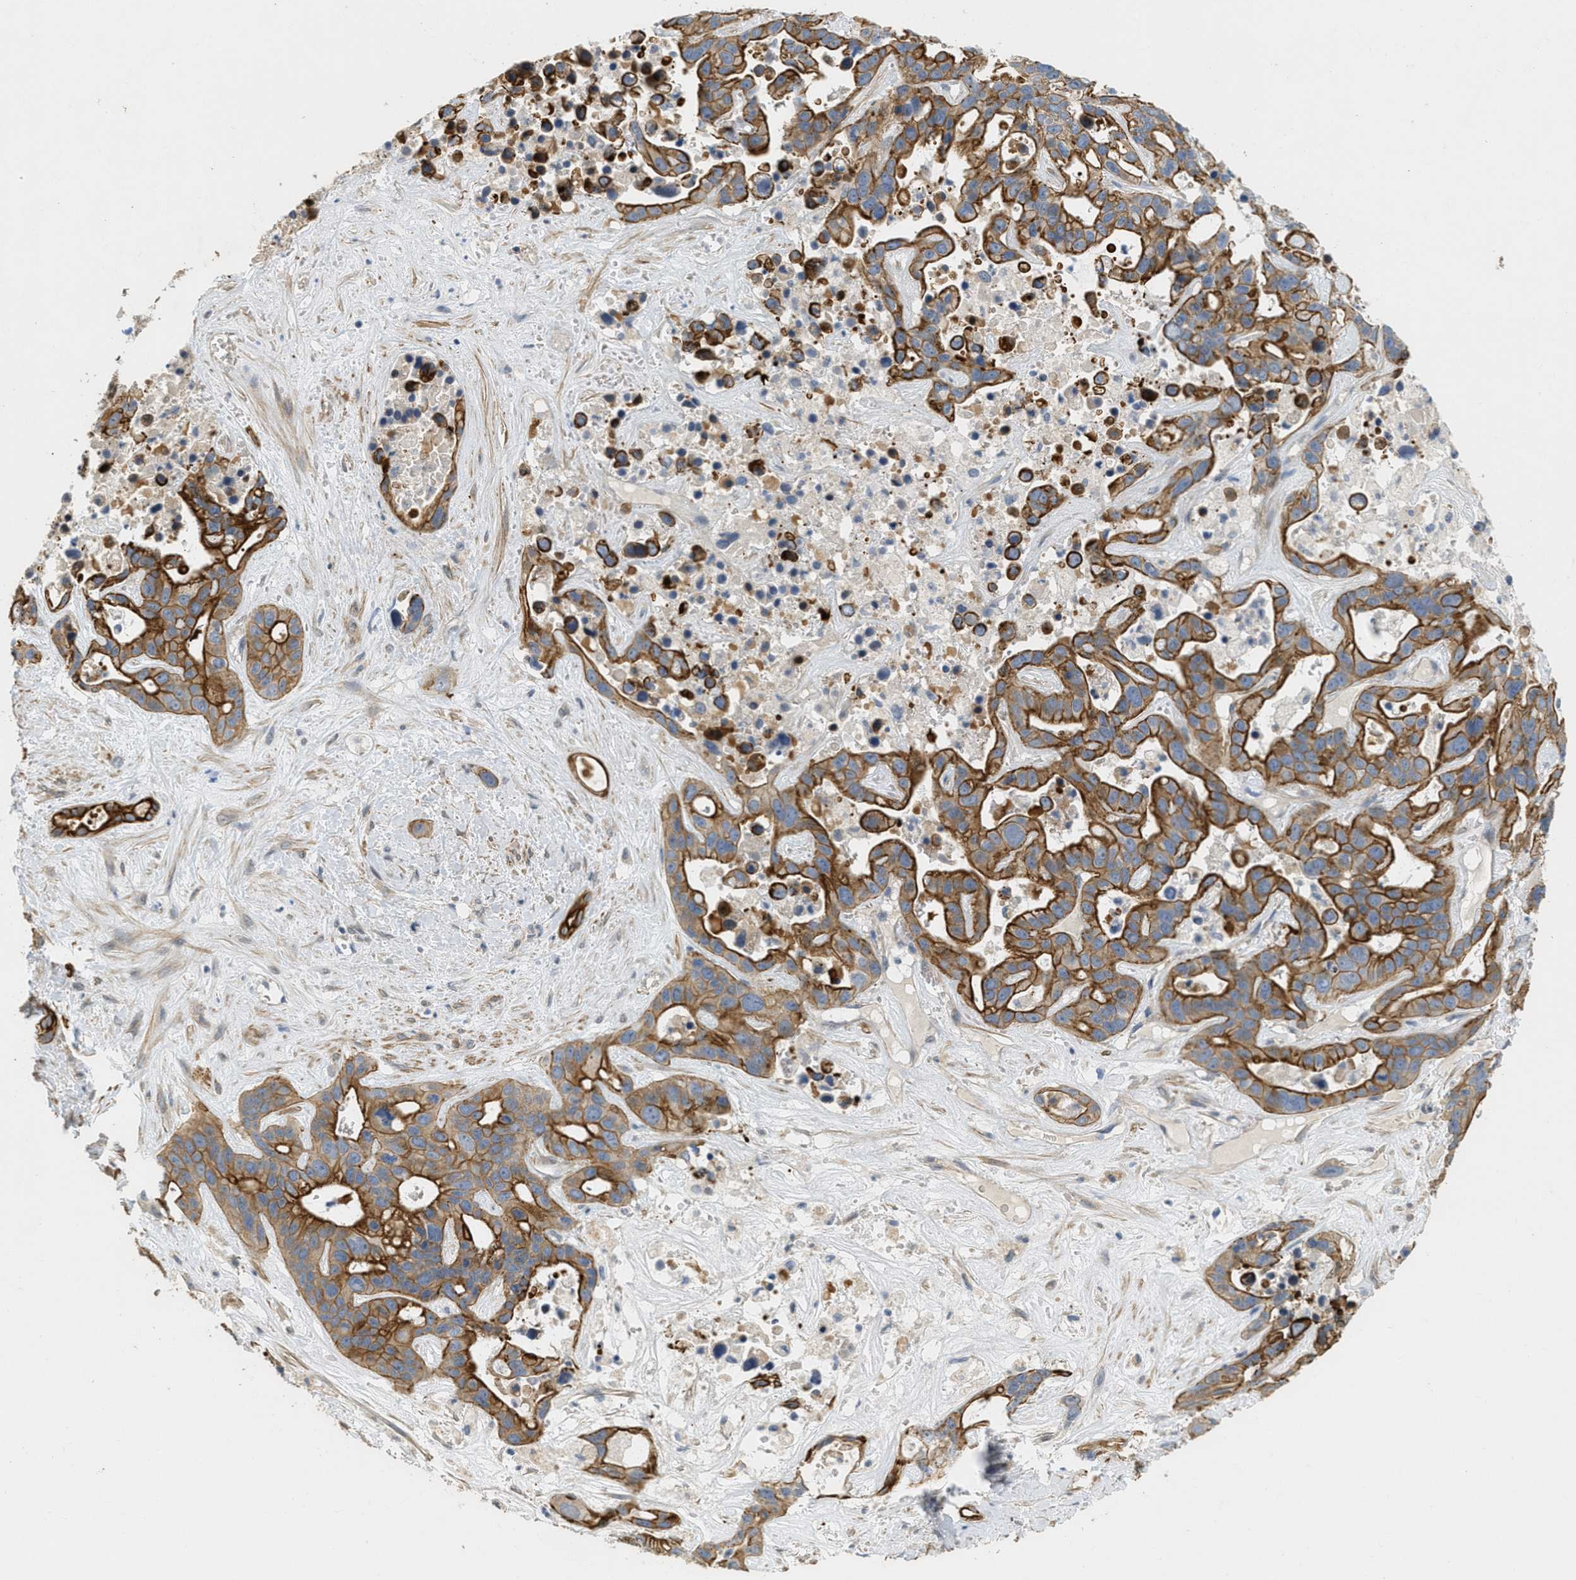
{"staining": {"intensity": "strong", "quantity": ">75%", "location": "cytoplasmic/membranous"}, "tissue": "liver cancer", "cell_type": "Tumor cells", "image_type": "cancer", "snomed": [{"axis": "morphology", "description": "Cholangiocarcinoma"}, {"axis": "topography", "description": "Liver"}], "caption": "This is an image of immunohistochemistry (IHC) staining of liver cholangiocarcinoma, which shows strong expression in the cytoplasmic/membranous of tumor cells.", "gene": "MRS2", "patient": {"sex": "female", "age": 65}}